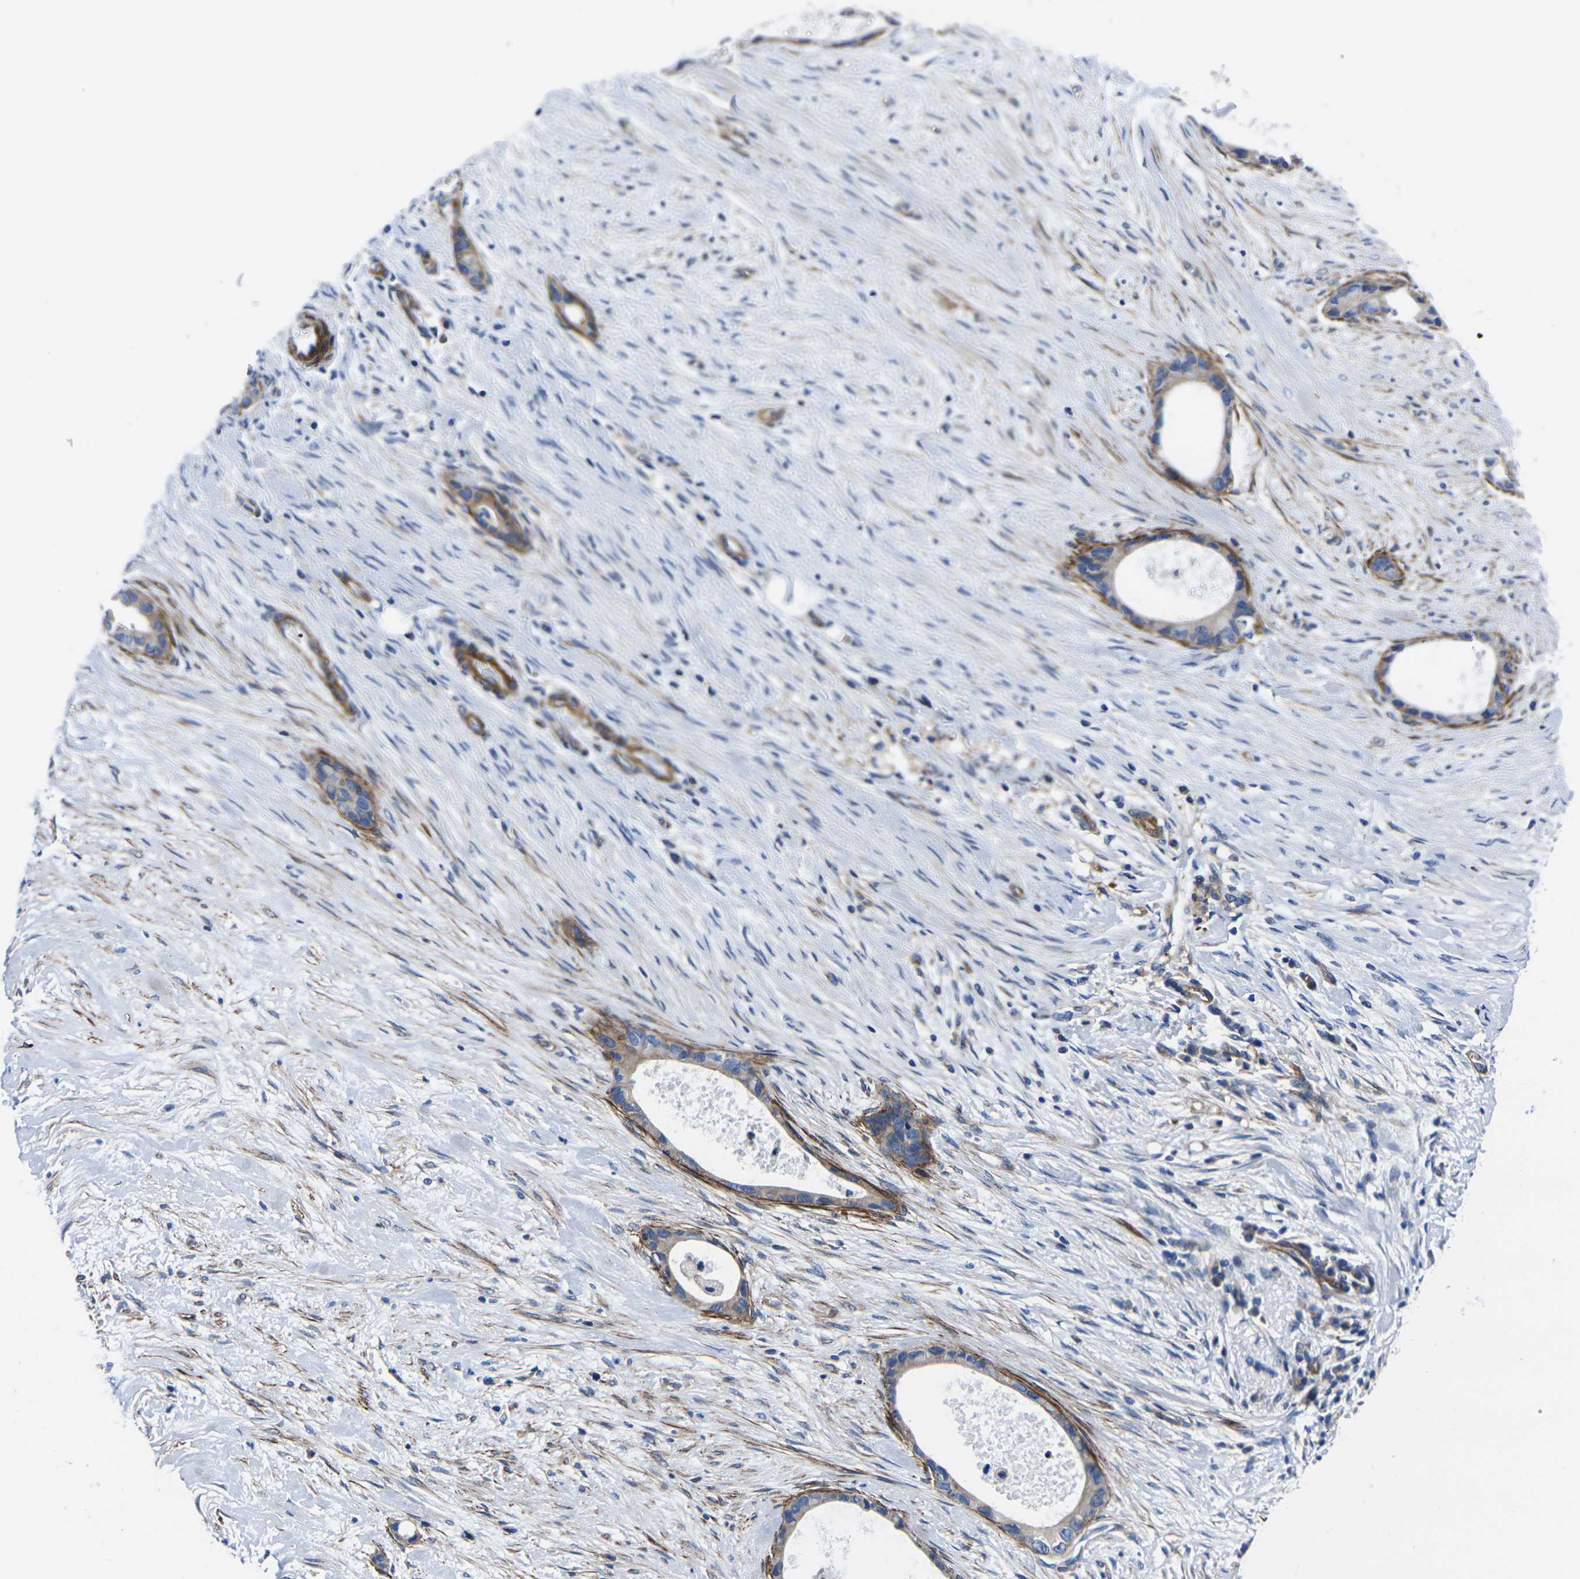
{"staining": {"intensity": "moderate", "quantity": "<25%", "location": "cytoplasmic/membranous"}, "tissue": "liver cancer", "cell_type": "Tumor cells", "image_type": "cancer", "snomed": [{"axis": "morphology", "description": "Cholangiocarcinoma"}, {"axis": "topography", "description": "Liver"}], "caption": "Cholangiocarcinoma (liver) stained with a brown dye reveals moderate cytoplasmic/membranous positive expression in approximately <25% of tumor cells.", "gene": "GPR4", "patient": {"sex": "female", "age": 55}}